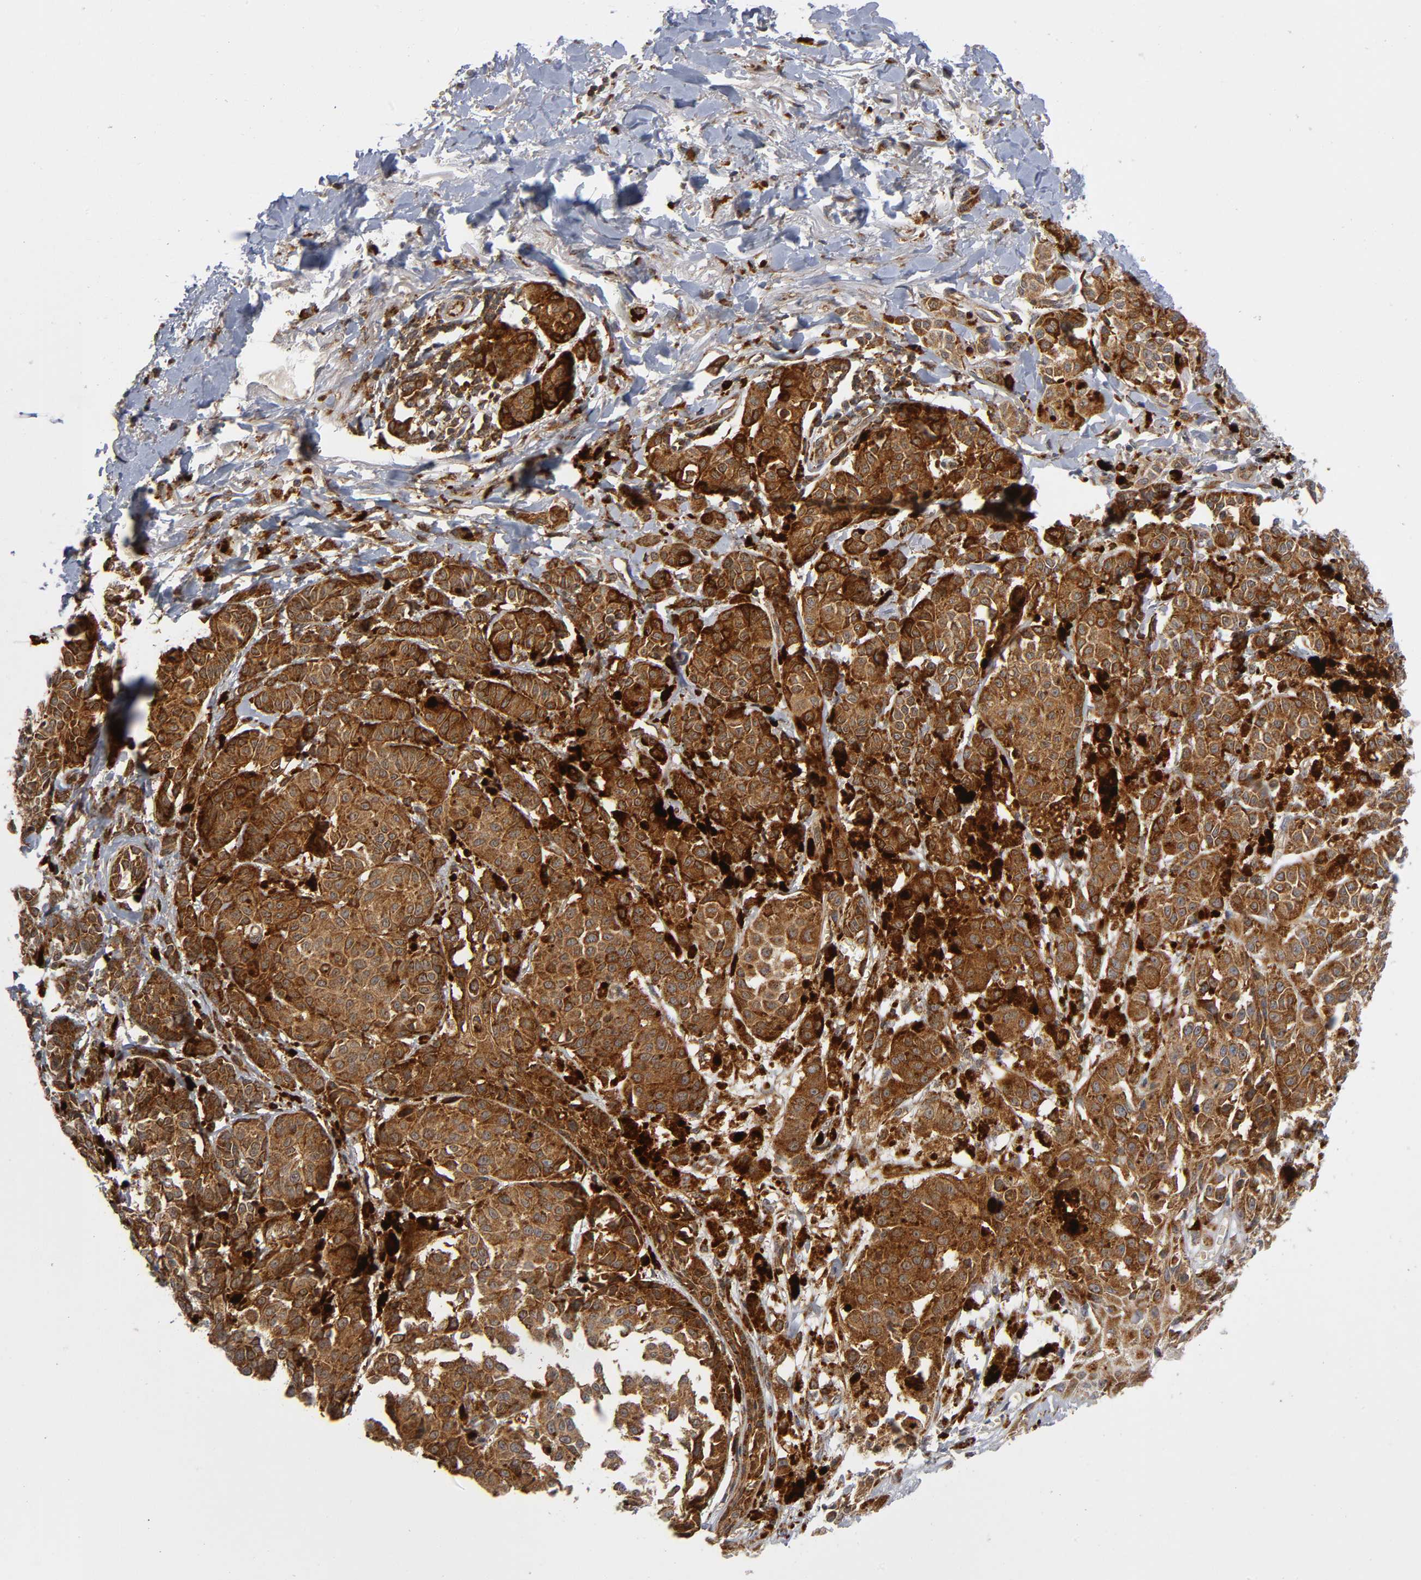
{"staining": {"intensity": "strong", "quantity": ">75%", "location": "cytoplasmic/membranous"}, "tissue": "melanoma", "cell_type": "Tumor cells", "image_type": "cancer", "snomed": [{"axis": "morphology", "description": "Malignant melanoma, NOS"}, {"axis": "topography", "description": "Skin"}], "caption": "Malignant melanoma stained with a protein marker shows strong staining in tumor cells.", "gene": "EIF5", "patient": {"sex": "male", "age": 76}}